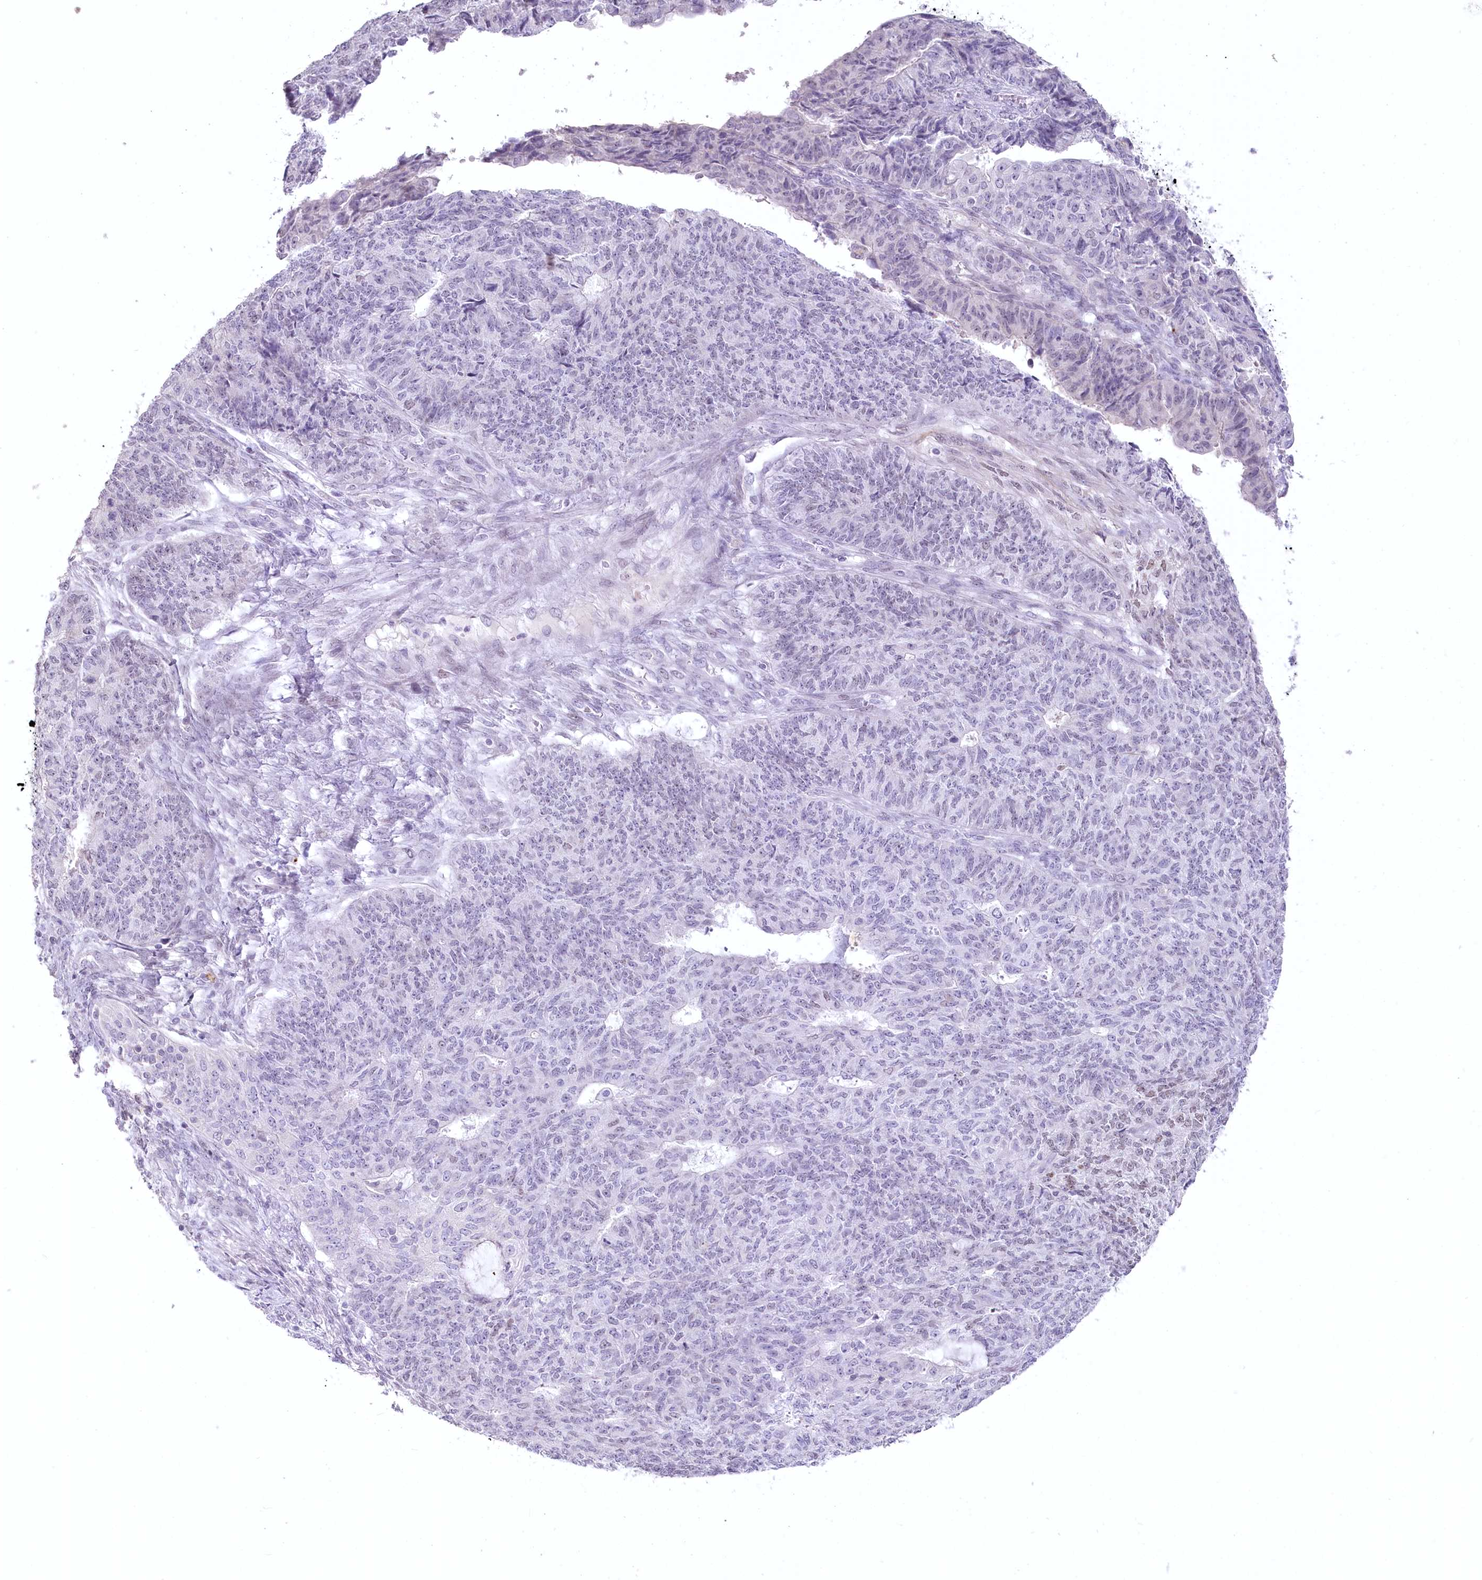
{"staining": {"intensity": "negative", "quantity": "none", "location": "none"}, "tissue": "endometrial cancer", "cell_type": "Tumor cells", "image_type": "cancer", "snomed": [{"axis": "morphology", "description": "Adenocarcinoma, NOS"}, {"axis": "topography", "description": "Endometrium"}], "caption": "Human endometrial cancer stained for a protein using immunohistochemistry reveals no positivity in tumor cells.", "gene": "USP11", "patient": {"sex": "female", "age": 32}}